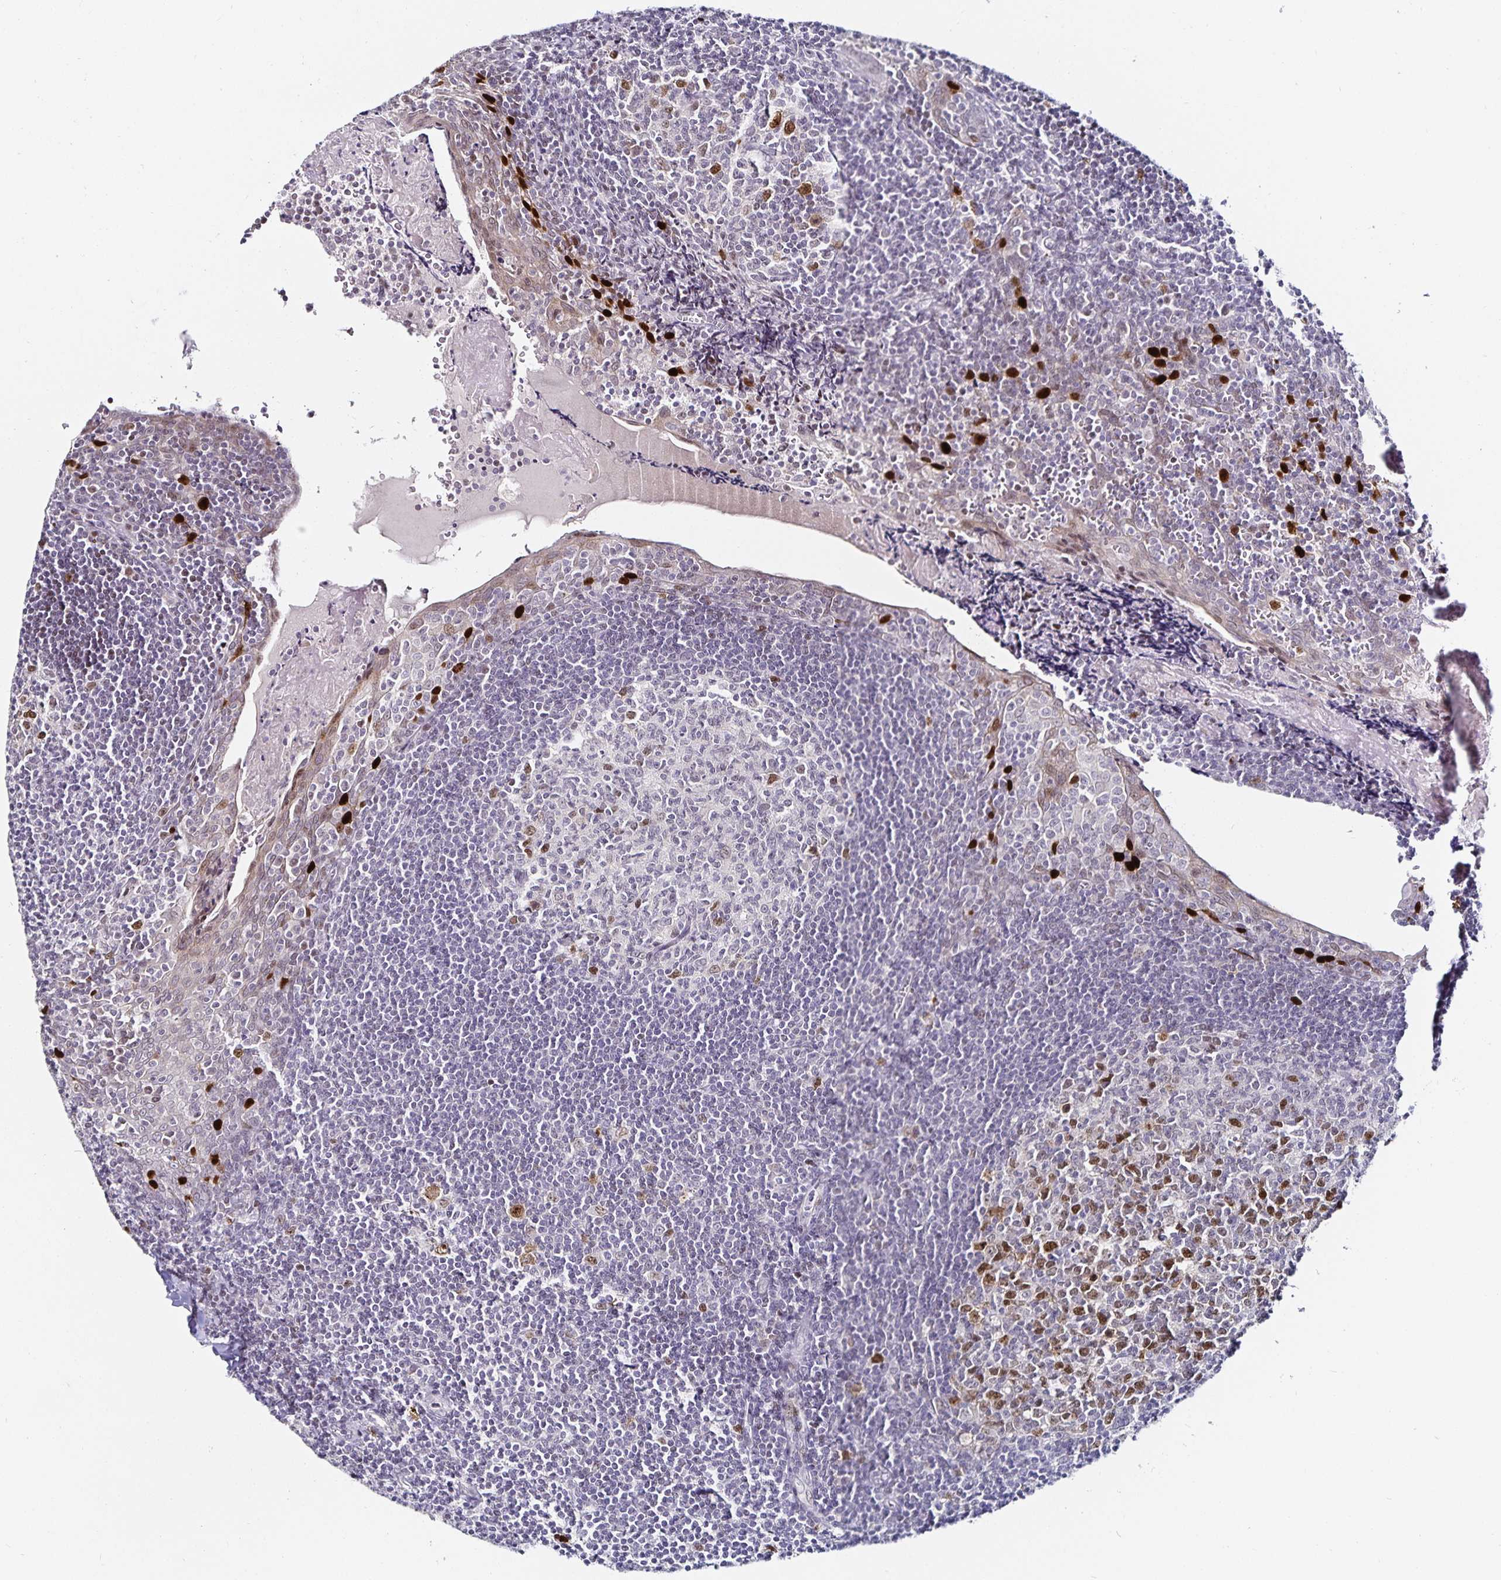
{"staining": {"intensity": "moderate", "quantity": "25%-75%", "location": "nuclear"}, "tissue": "tonsil", "cell_type": "Germinal center cells", "image_type": "normal", "snomed": [{"axis": "morphology", "description": "Normal tissue, NOS"}, {"axis": "morphology", "description": "Inflammation, NOS"}, {"axis": "topography", "description": "Tonsil"}], "caption": "A micrograph of human tonsil stained for a protein exhibits moderate nuclear brown staining in germinal center cells.", "gene": "ANLN", "patient": {"sex": "female", "age": 31}}